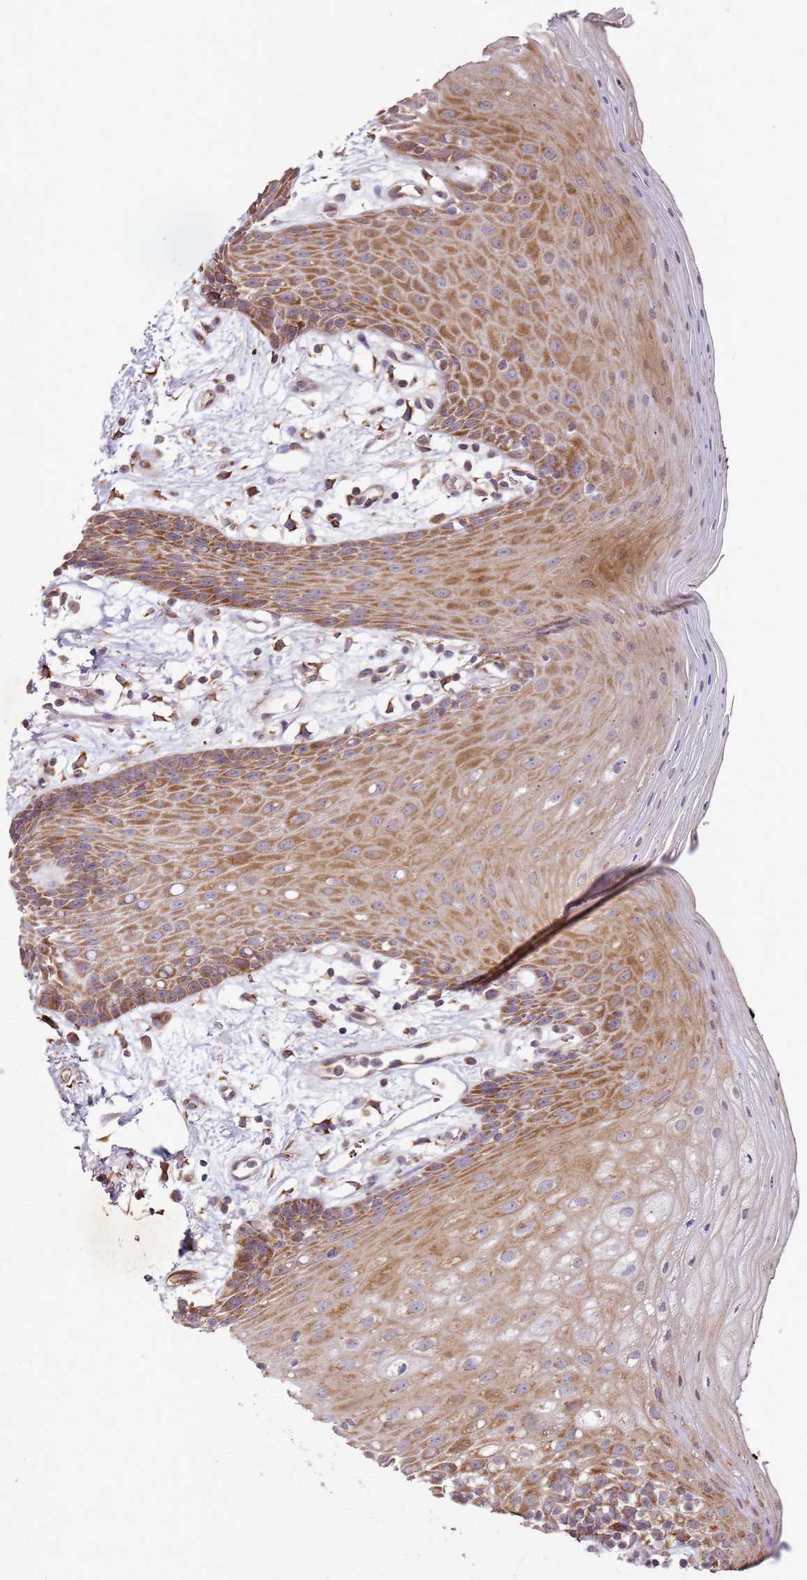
{"staining": {"intensity": "moderate", "quantity": ">75%", "location": "cytoplasmic/membranous"}, "tissue": "oral mucosa", "cell_type": "Squamous epithelial cells", "image_type": "normal", "snomed": [{"axis": "morphology", "description": "Normal tissue, NOS"}, {"axis": "topography", "description": "Oral tissue"}, {"axis": "topography", "description": "Tounge, NOS"}], "caption": "An image of oral mucosa stained for a protein displays moderate cytoplasmic/membranous brown staining in squamous epithelial cells. The protein is shown in brown color, while the nuclei are stained blue.", "gene": "ARFRP1", "patient": {"sex": "female", "age": 59}}